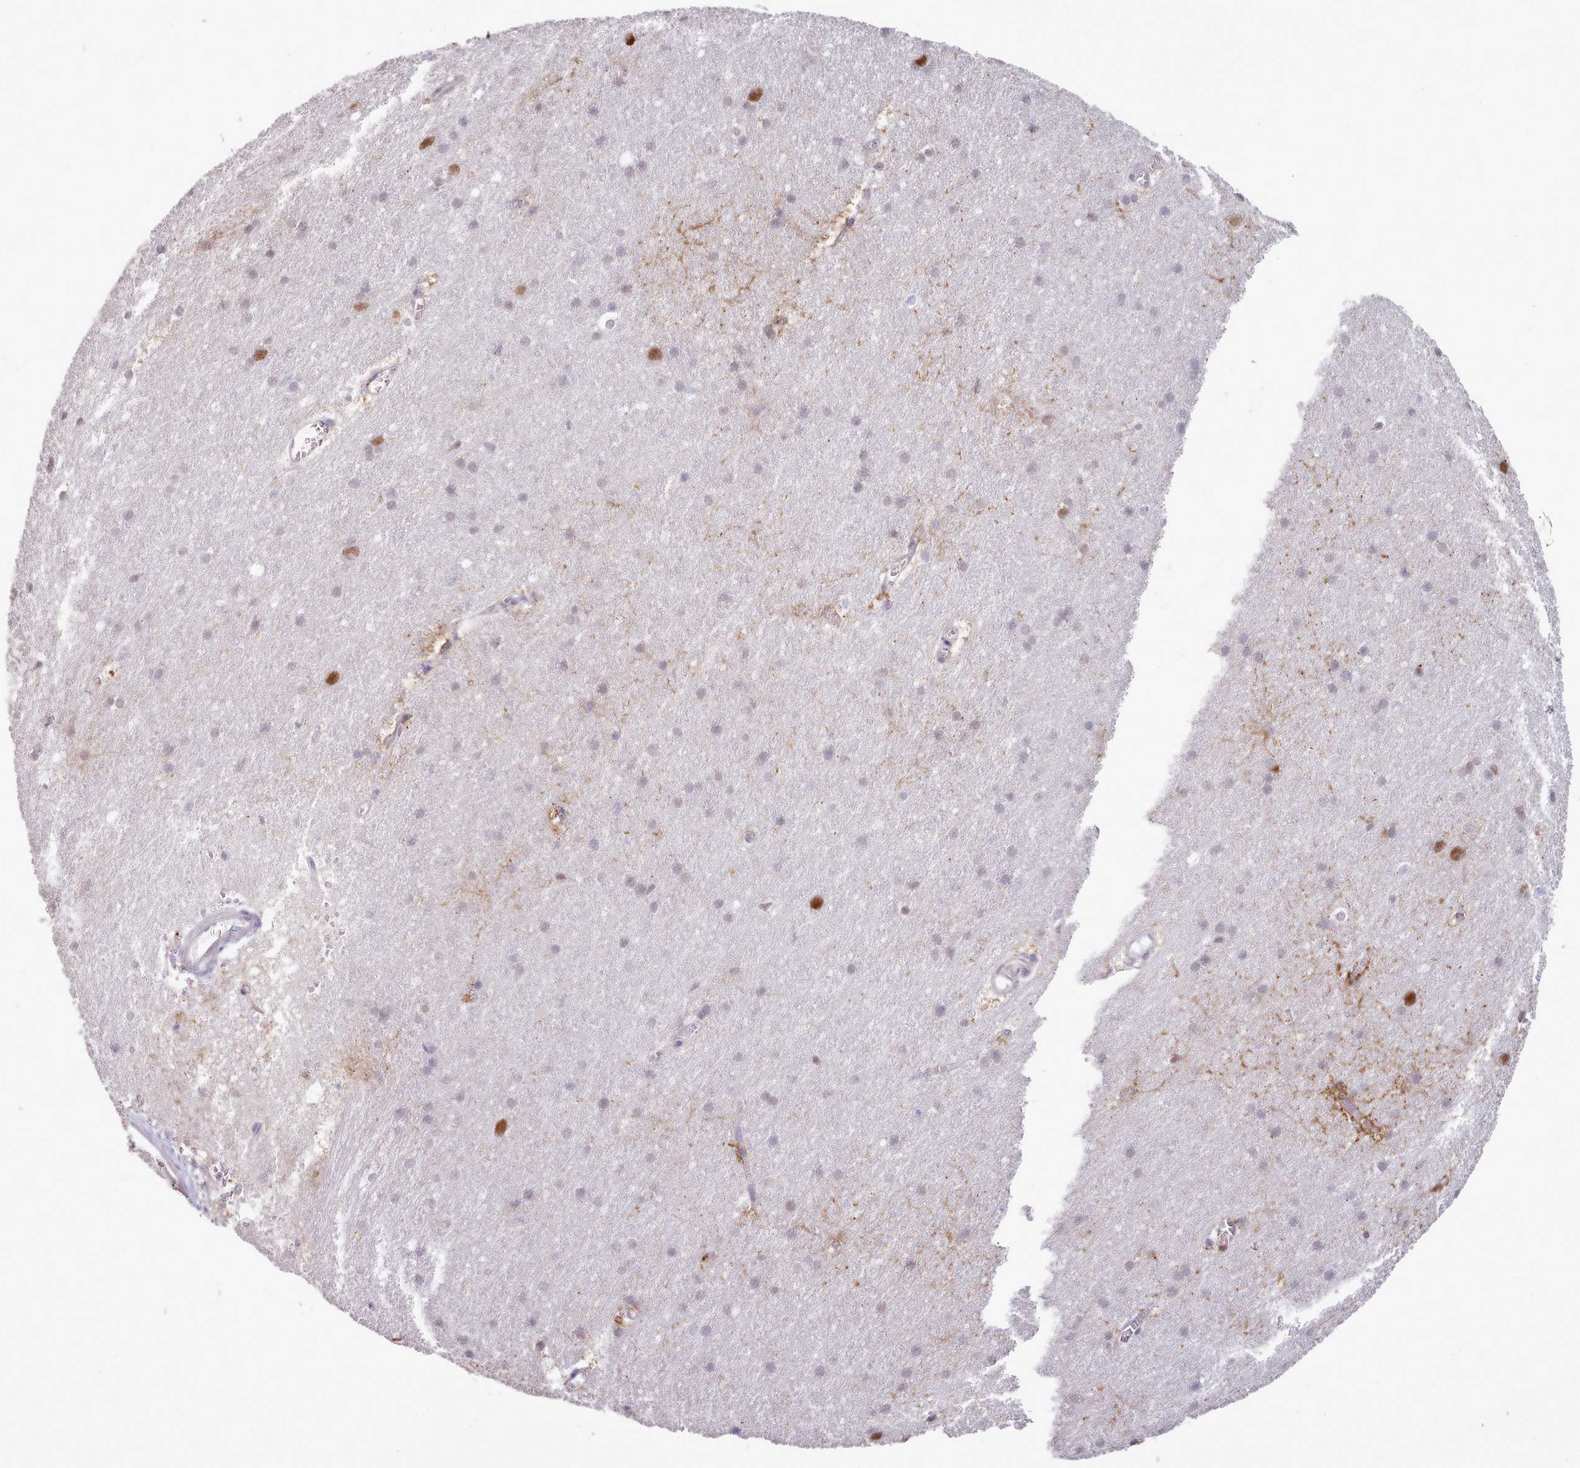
{"staining": {"intensity": "moderate", "quantity": "<25%", "location": "cytoplasmic/membranous"}, "tissue": "cerebral cortex", "cell_type": "Endothelial cells", "image_type": "normal", "snomed": [{"axis": "morphology", "description": "Normal tissue, NOS"}, {"axis": "topography", "description": "Cerebral cortex"}], "caption": "Immunohistochemical staining of unremarkable human cerebral cortex demonstrates moderate cytoplasmic/membranous protein expression in about <25% of endothelial cells. Using DAB (3,3'-diaminobenzidine) (brown) and hematoxylin (blue) stains, captured at high magnification using brightfield microscopy.", "gene": "DPF1", "patient": {"sex": "male", "age": 54}}